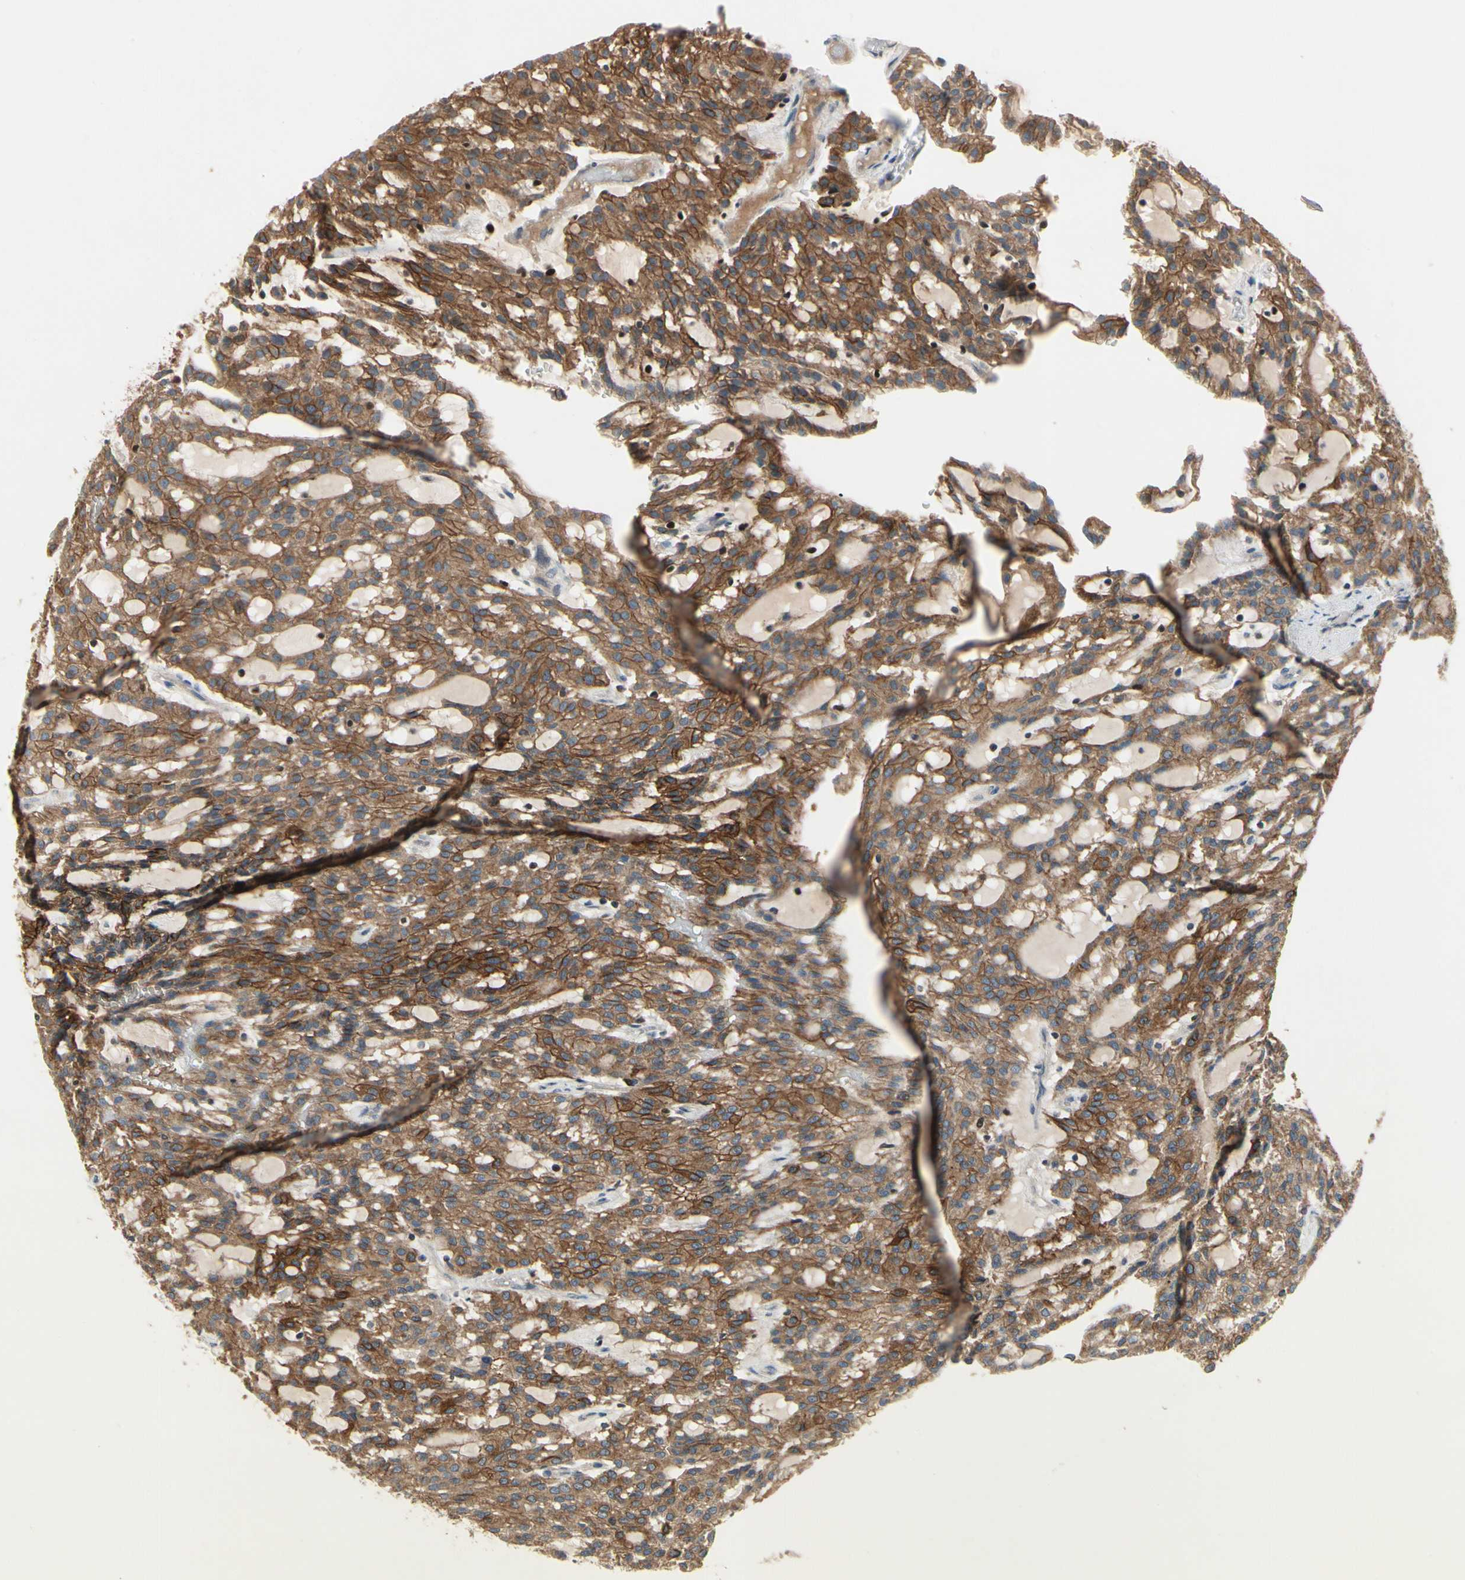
{"staining": {"intensity": "strong", "quantity": ">75%", "location": "cytoplasmic/membranous"}, "tissue": "renal cancer", "cell_type": "Tumor cells", "image_type": "cancer", "snomed": [{"axis": "morphology", "description": "Adenocarcinoma, NOS"}, {"axis": "topography", "description": "Kidney"}], "caption": "Adenocarcinoma (renal) stained for a protein (brown) displays strong cytoplasmic/membranous positive positivity in about >75% of tumor cells.", "gene": "CGREF1", "patient": {"sex": "male", "age": 63}}